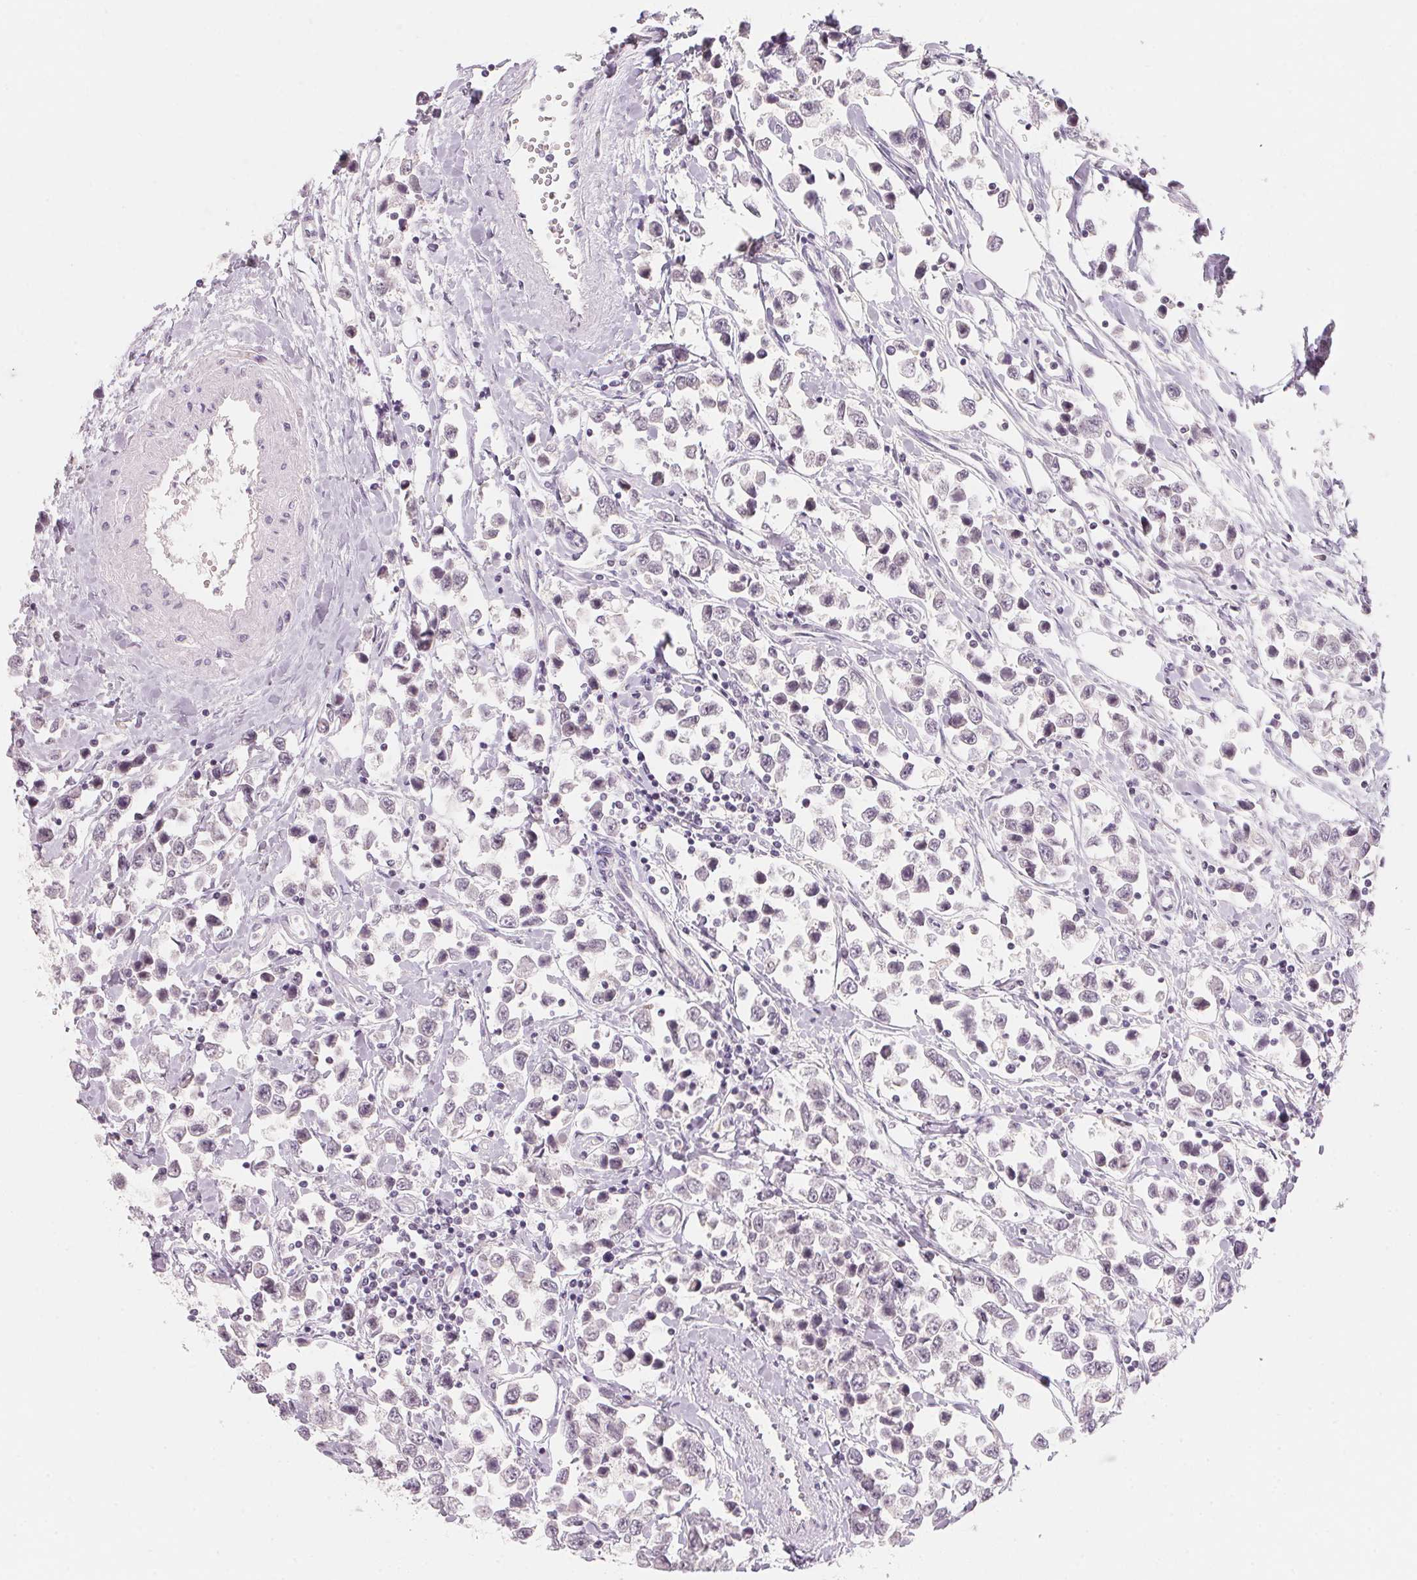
{"staining": {"intensity": "negative", "quantity": "none", "location": "none"}, "tissue": "testis cancer", "cell_type": "Tumor cells", "image_type": "cancer", "snomed": [{"axis": "morphology", "description": "Seminoma, NOS"}, {"axis": "topography", "description": "Testis"}], "caption": "The photomicrograph displays no staining of tumor cells in testis cancer (seminoma).", "gene": "ANKRD31", "patient": {"sex": "male", "age": 34}}